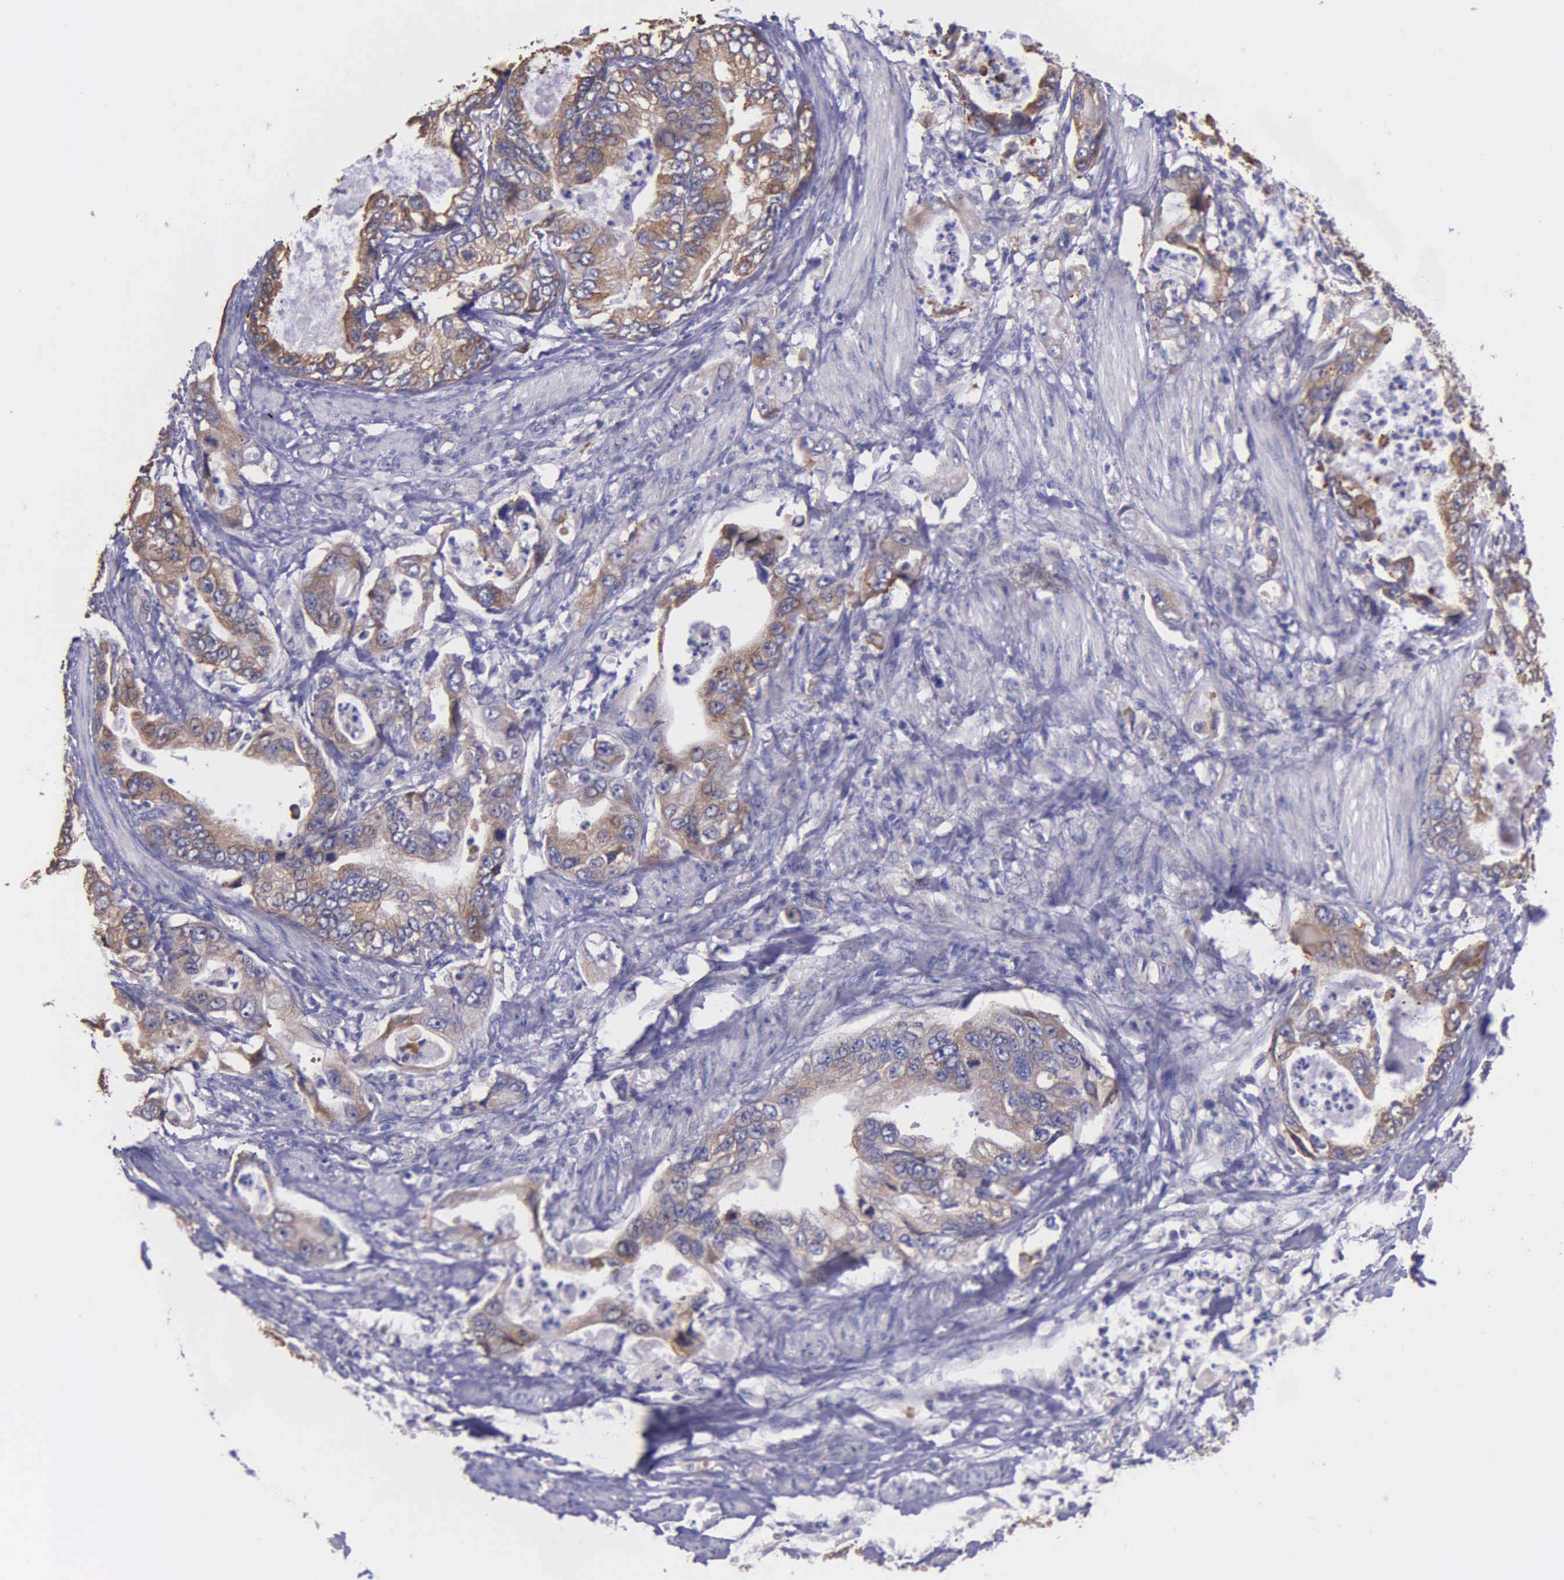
{"staining": {"intensity": "moderate", "quantity": "25%-75%", "location": "cytoplasmic/membranous"}, "tissue": "stomach cancer", "cell_type": "Tumor cells", "image_type": "cancer", "snomed": [{"axis": "morphology", "description": "Adenocarcinoma, NOS"}, {"axis": "topography", "description": "Pancreas"}, {"axis": "topography", "description": "Stomach, upper"}], "caption": "Immunohistochemistry (DAB) staining of stomach cancer (adenocarcinoma) shows moderate cytoplasmic/membranous protein expression in about 25%-75% of tumor cells. (IHC, brightfield microscopy, high magnification).", "gene": "ZC3H12B", "patient": {"sex": "male", "age": 77}}